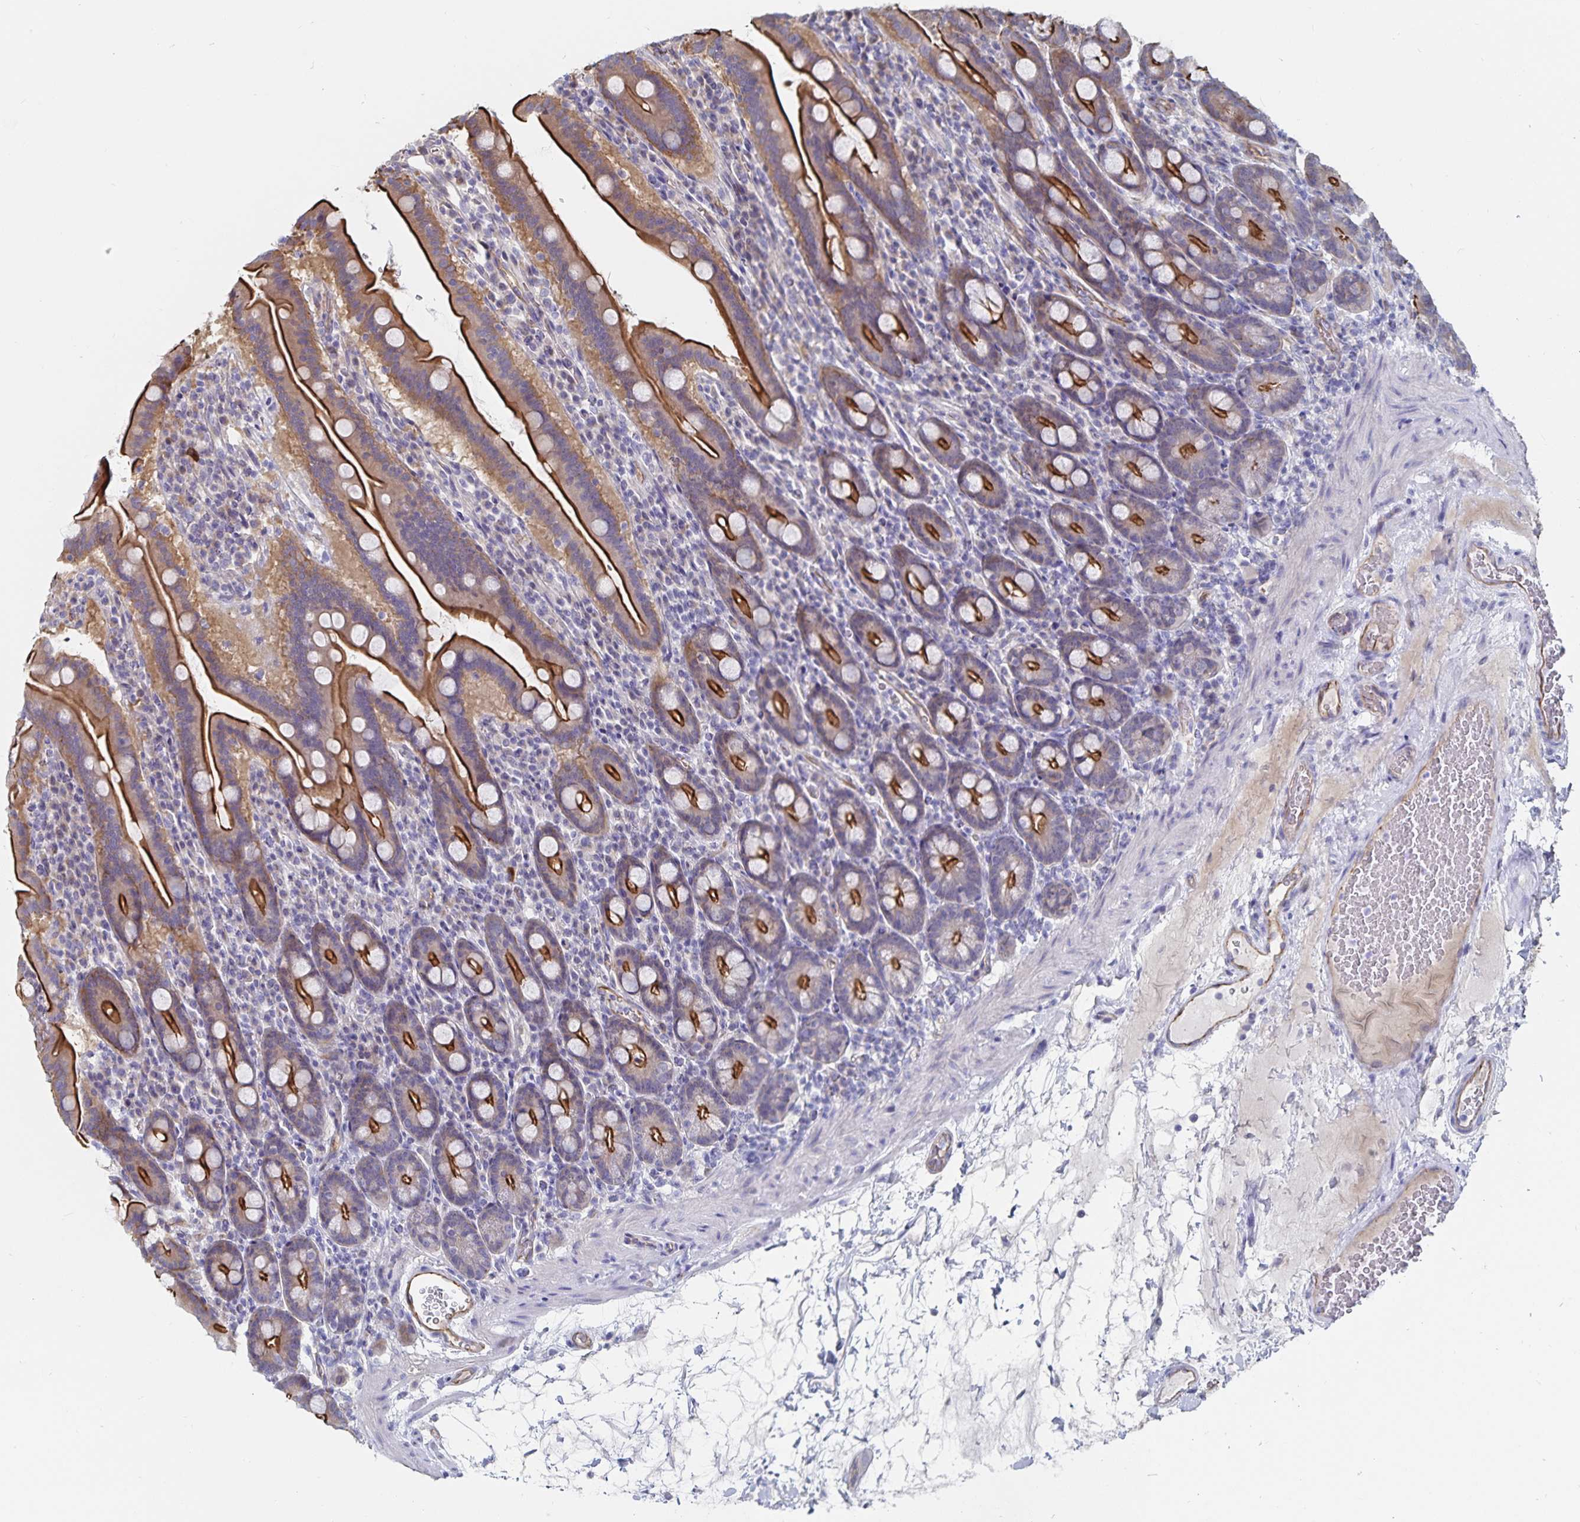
{"staining": {"intensity": "strong", "quantity": ">75%", "location": "cytoplasmic/membranous"}, "tissue": "small intestine", "cell_type": "Glandular cells", "image_type": "normal", "snomed": [{"axis": "morphology", "description": "Normal tissue, NOS"}, {"axis": "topography", "description": "Small intestine"}], "caption": "Small intestine stained with a brown dye reveals strong cytoplasmic/membranous positive expression in approximately >75% of glandular cells.", "gene": "SSTR1", "patient": {"sex": "male", "age": 26}}